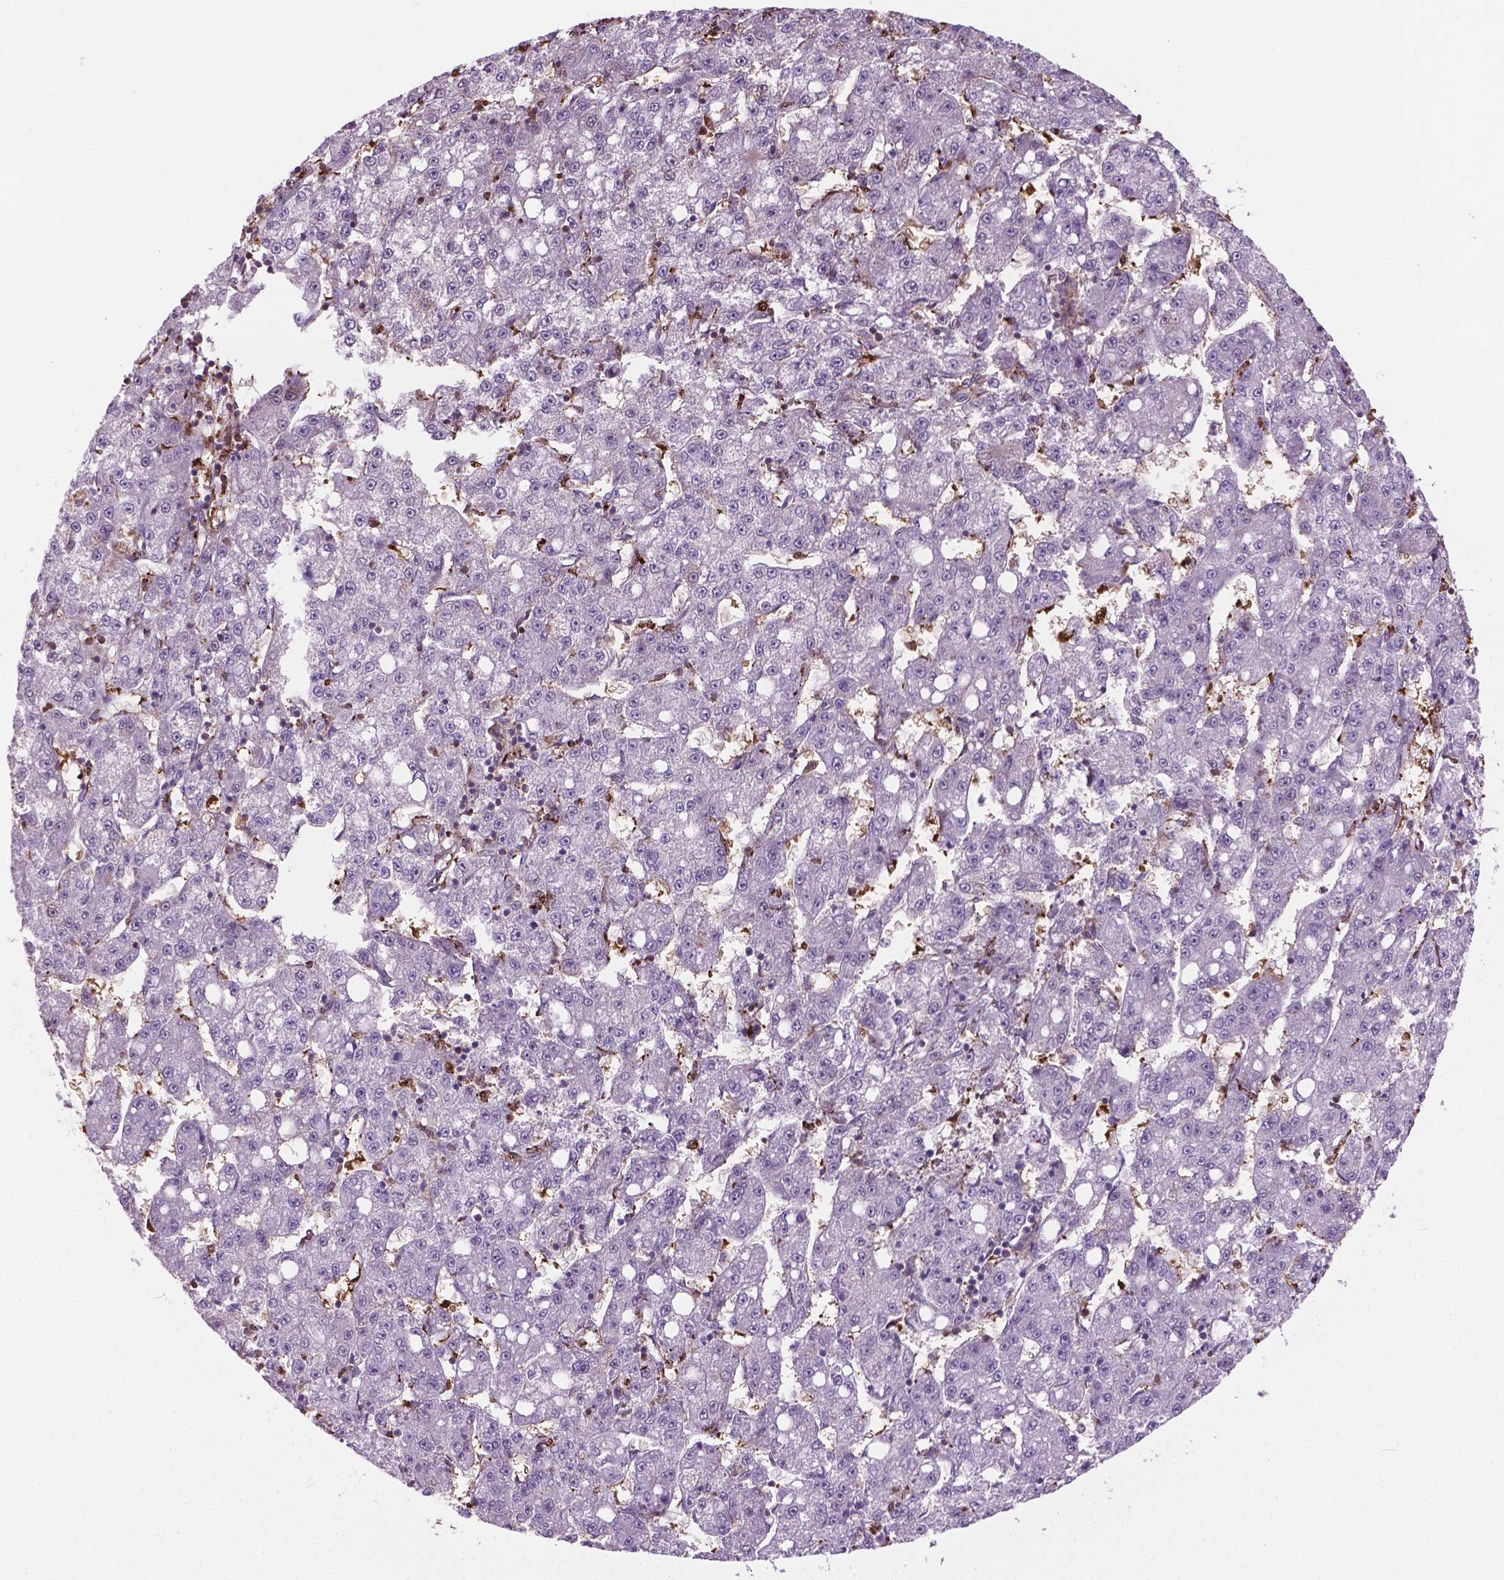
{"staining": {"intensity": "negative", "quantity": "none", "location": "none"}, "tissue": "liver cancer", "cell_type": "Tumor cells", "image_type": "cancer", "snomed": [{"axis": "morphology", "description": "Carcinoma, Hepatocellular, NOS"}, {"axis": "topography", "description": "Liver"}], "caption": "Immunohistochemistry of human hepatocellular carcinoma (liver) demonstrates no staining in tumor cells.", "gene": "PLIN3", "patient": {"sex": "female", "age": 65}}